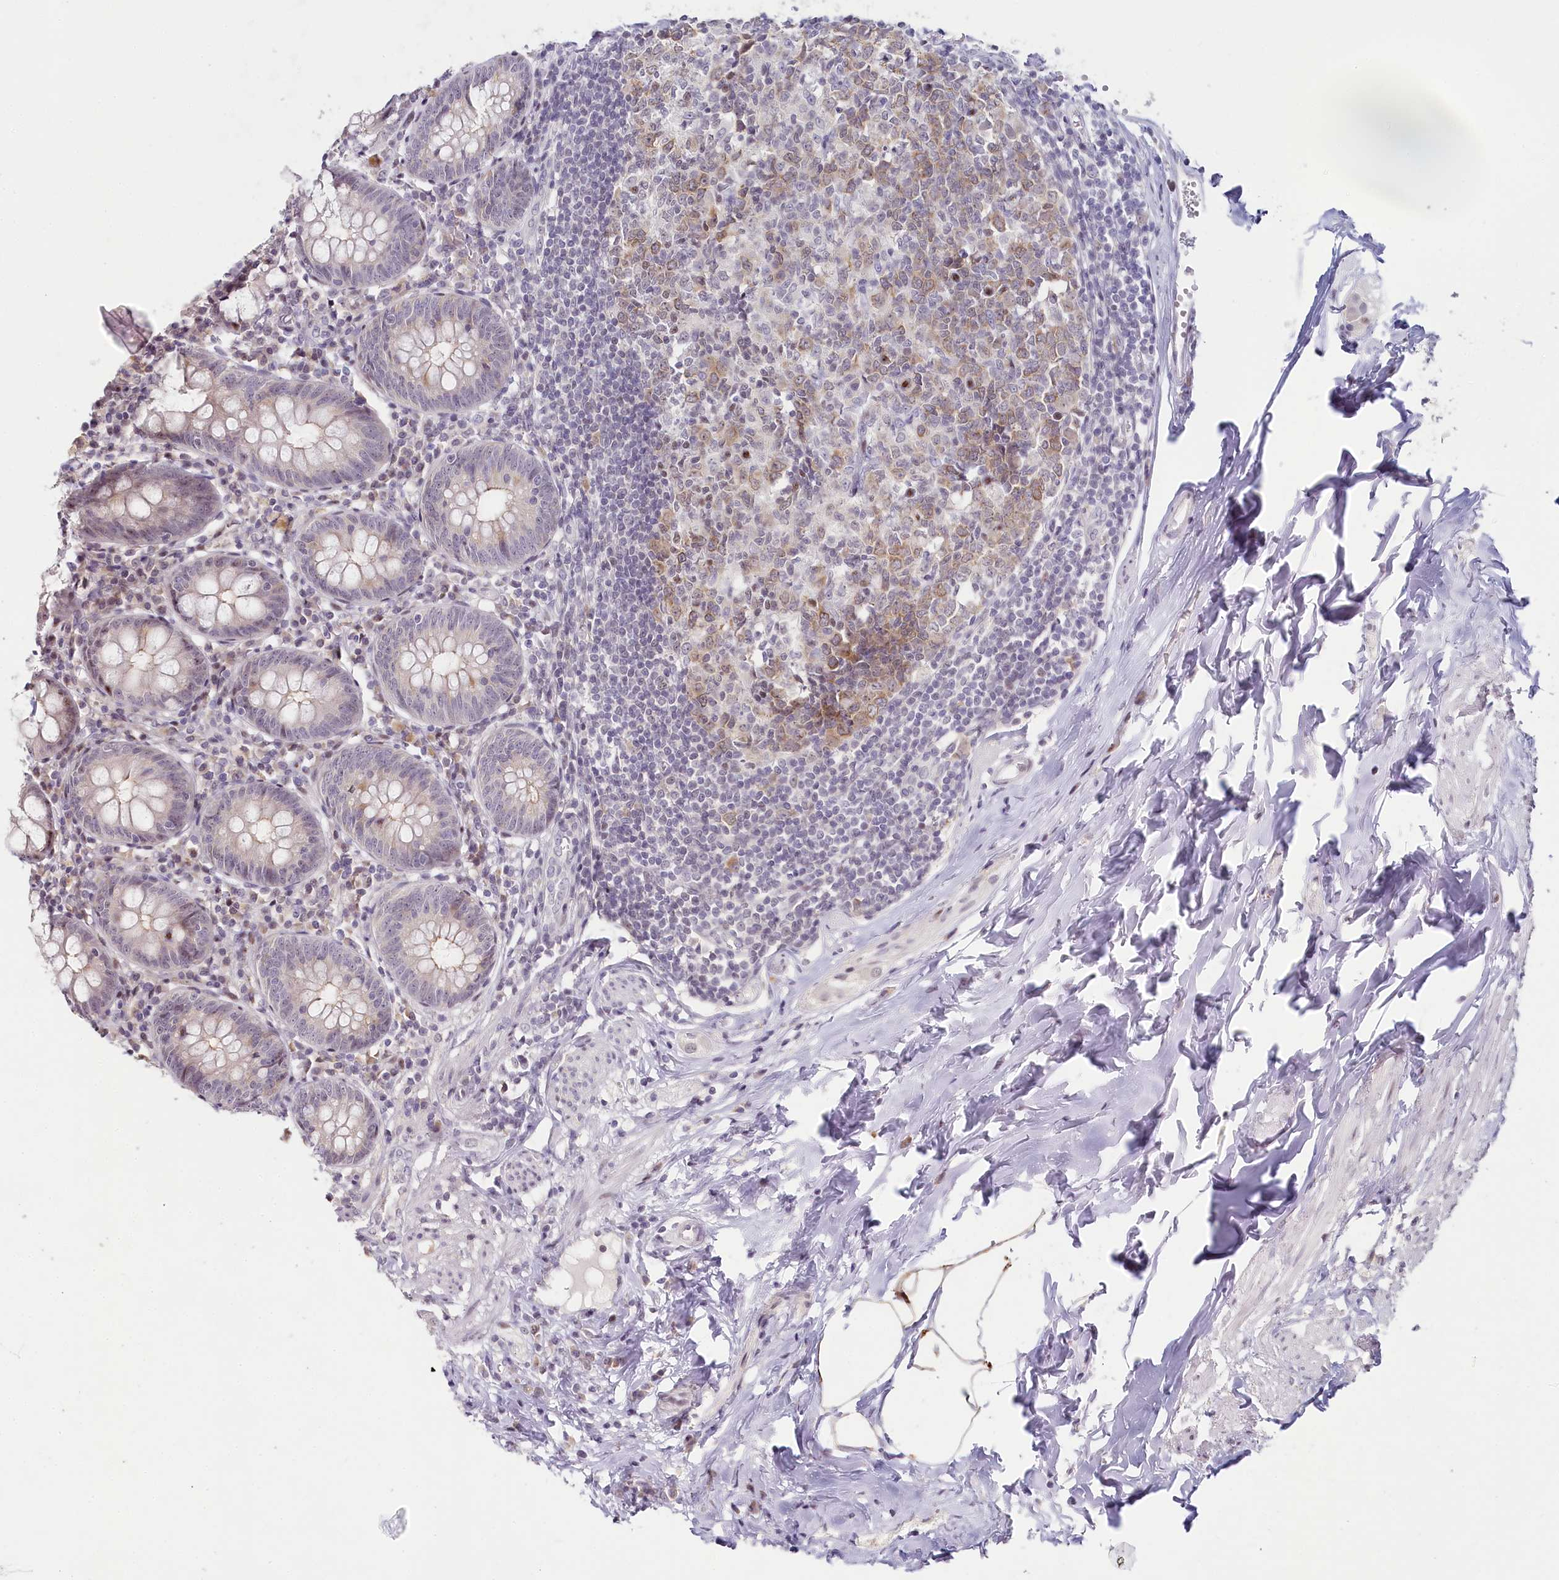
{"staining": {"intensity": "weak", "quantity": "25%-75%", "location": "cytoplasmic/membranous"}, "tissue": "appendix", "cell_type": "Glandular cells", "image_type": "normal", "snomed": [{"axis": "morphology", "description": "Normal tissue, NOS"}, {"axis": "topography", "description": "Appendix"}], "caption": "Protein staining reveals weak cytoplasmic/membranous expression in approximately 25%-75% of glandular cells in normal appendix.", "gene": "HPD", "patient": {"sex": "female", "age": 54}}